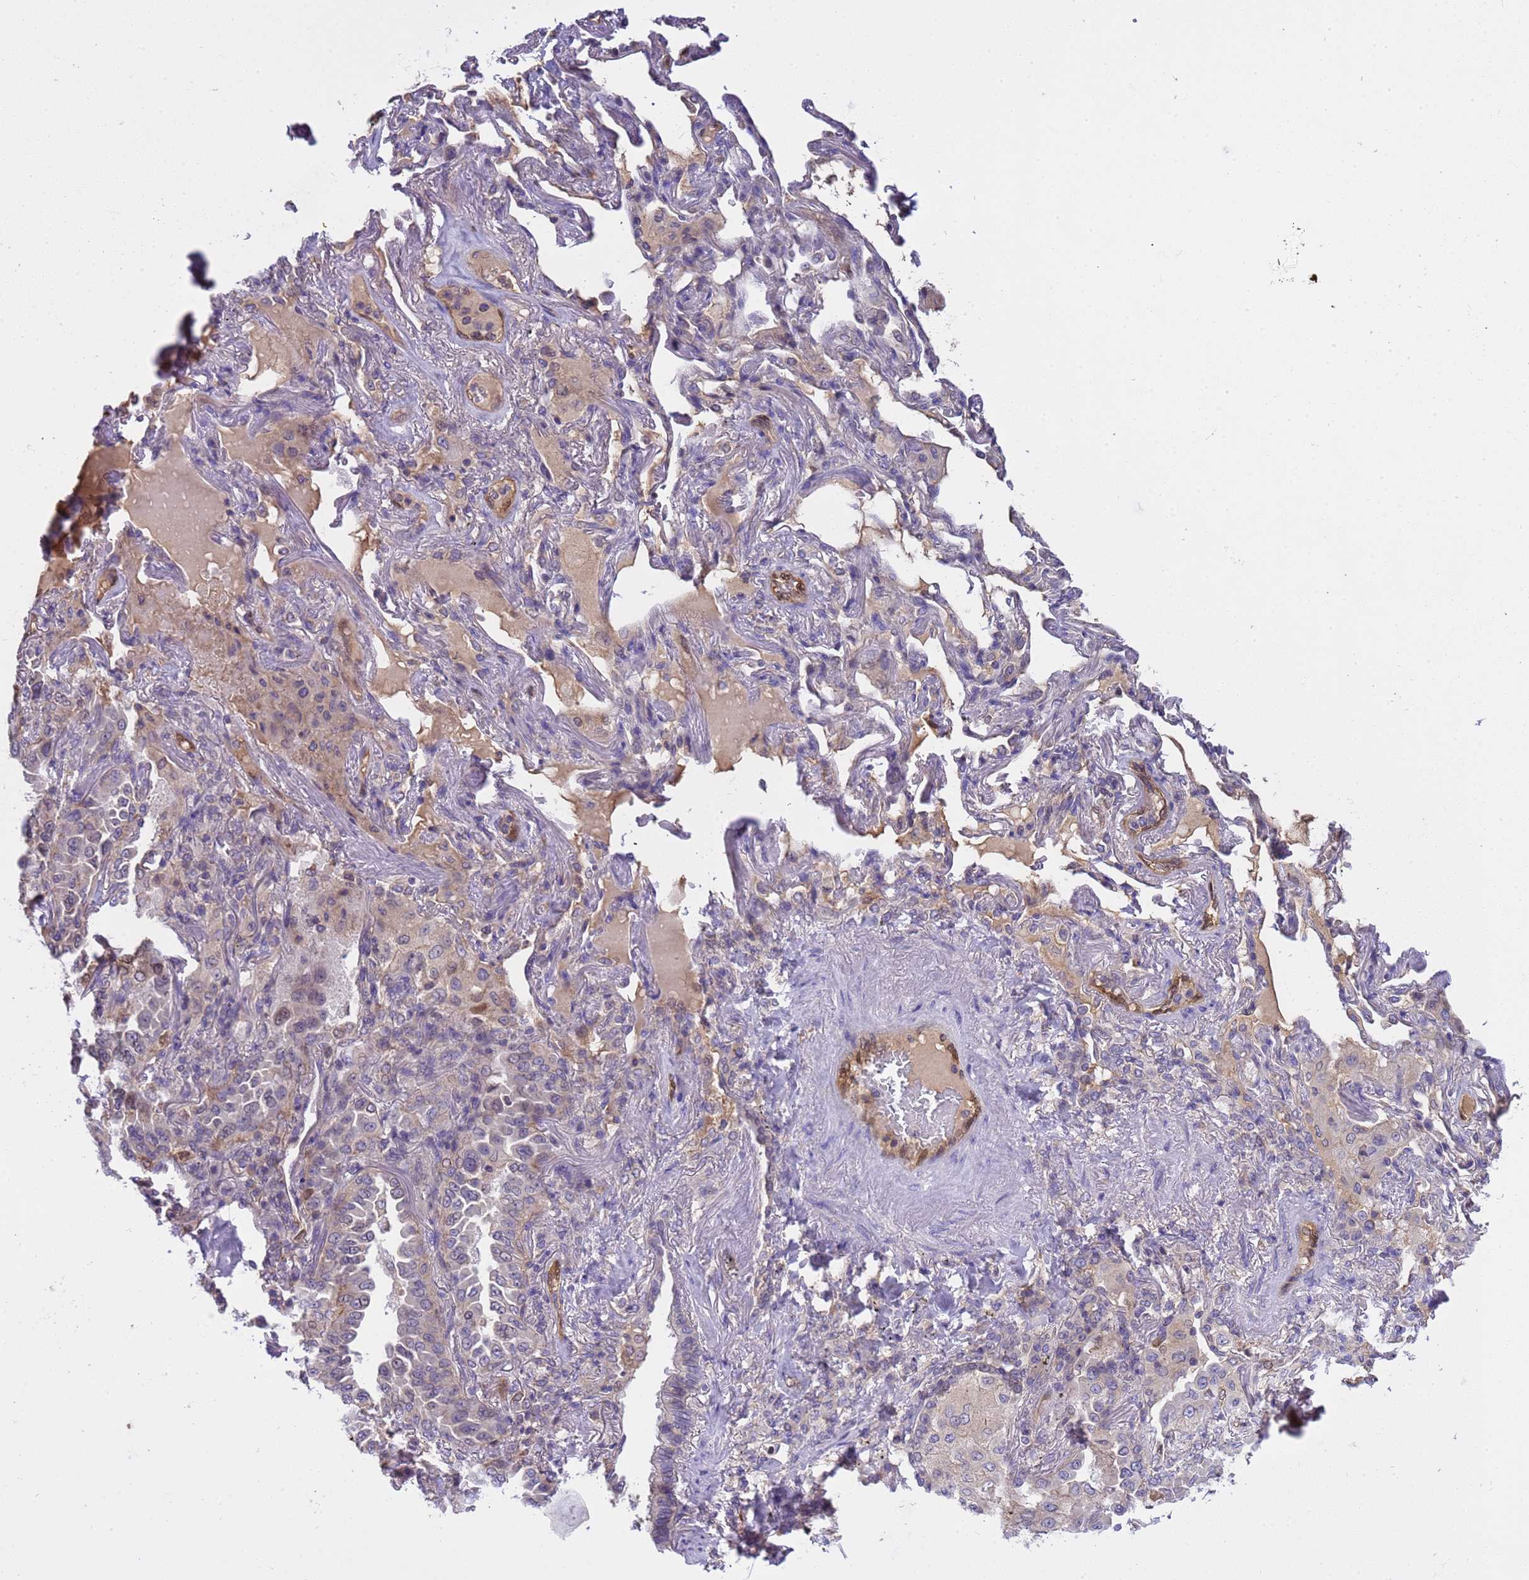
{"staining": {"intensity": "weak", "quantity": "25%-75%", "location": "cytoplasmic/membranous,nuclear"}, "tissue": "lung cancer", "cell_type": "Tumor cells", "image_type": "cancer", "snomed": [{"axis": "morphology", "description": "Adenocarcinoma, NOS"}, {"axis": "topography", "description": "Lung"}], "caption": "High-power microscopy captured an immunohistochemistry (IHC) histopathology image of lung cancer, revealing weak cytoplasmic/membranous and nuclear staining in about 25%-75% of tumor cells. (DAB IHC, brown staining for protein, blue staining for nuclei).", "gene": "PLCXD3", "patient": {"sex": "female", "age": 69}}